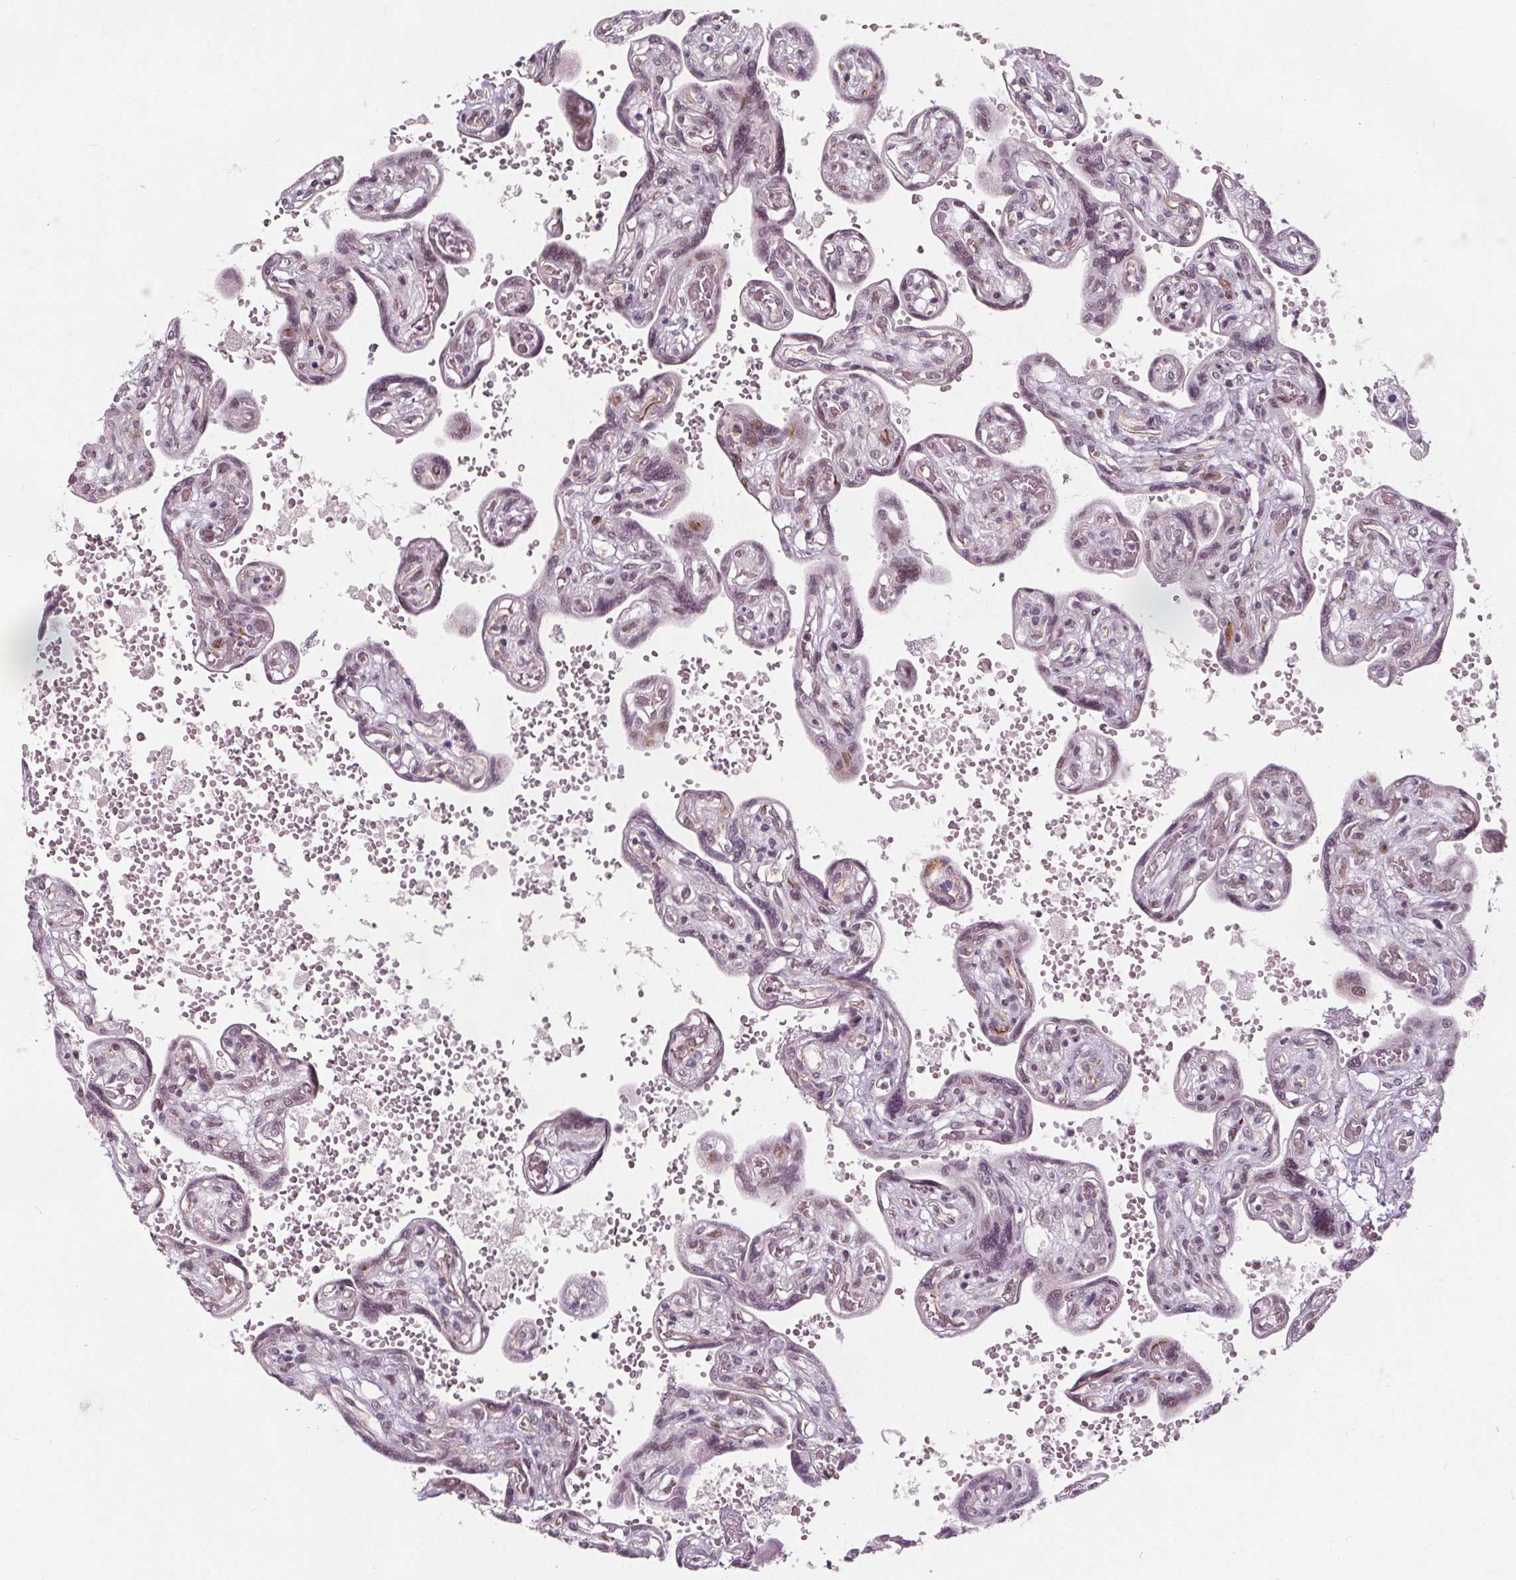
{"staining": {"intensity": "moderate", "quantity": "25%-75%", "location": "nuclear"}, "tissue": "placenta", "cell_type": "Trophoblastic cells", "image_type": "normal", "snomed": [{"axis": "morphology", "description": "Normal tissue, NOS"}, {"axis": "topography", "description": "Placenta"}], "caption": "Protein expression analysis of benign human placenta reveals moderate nuclear positivity in approximately 25%-75% of trophoblastic cells. Ihc stains the protein in brown and the nuclei are stained blue.", "gene": "TAF6L", "patient": {"sex": "female", "age": 32}}